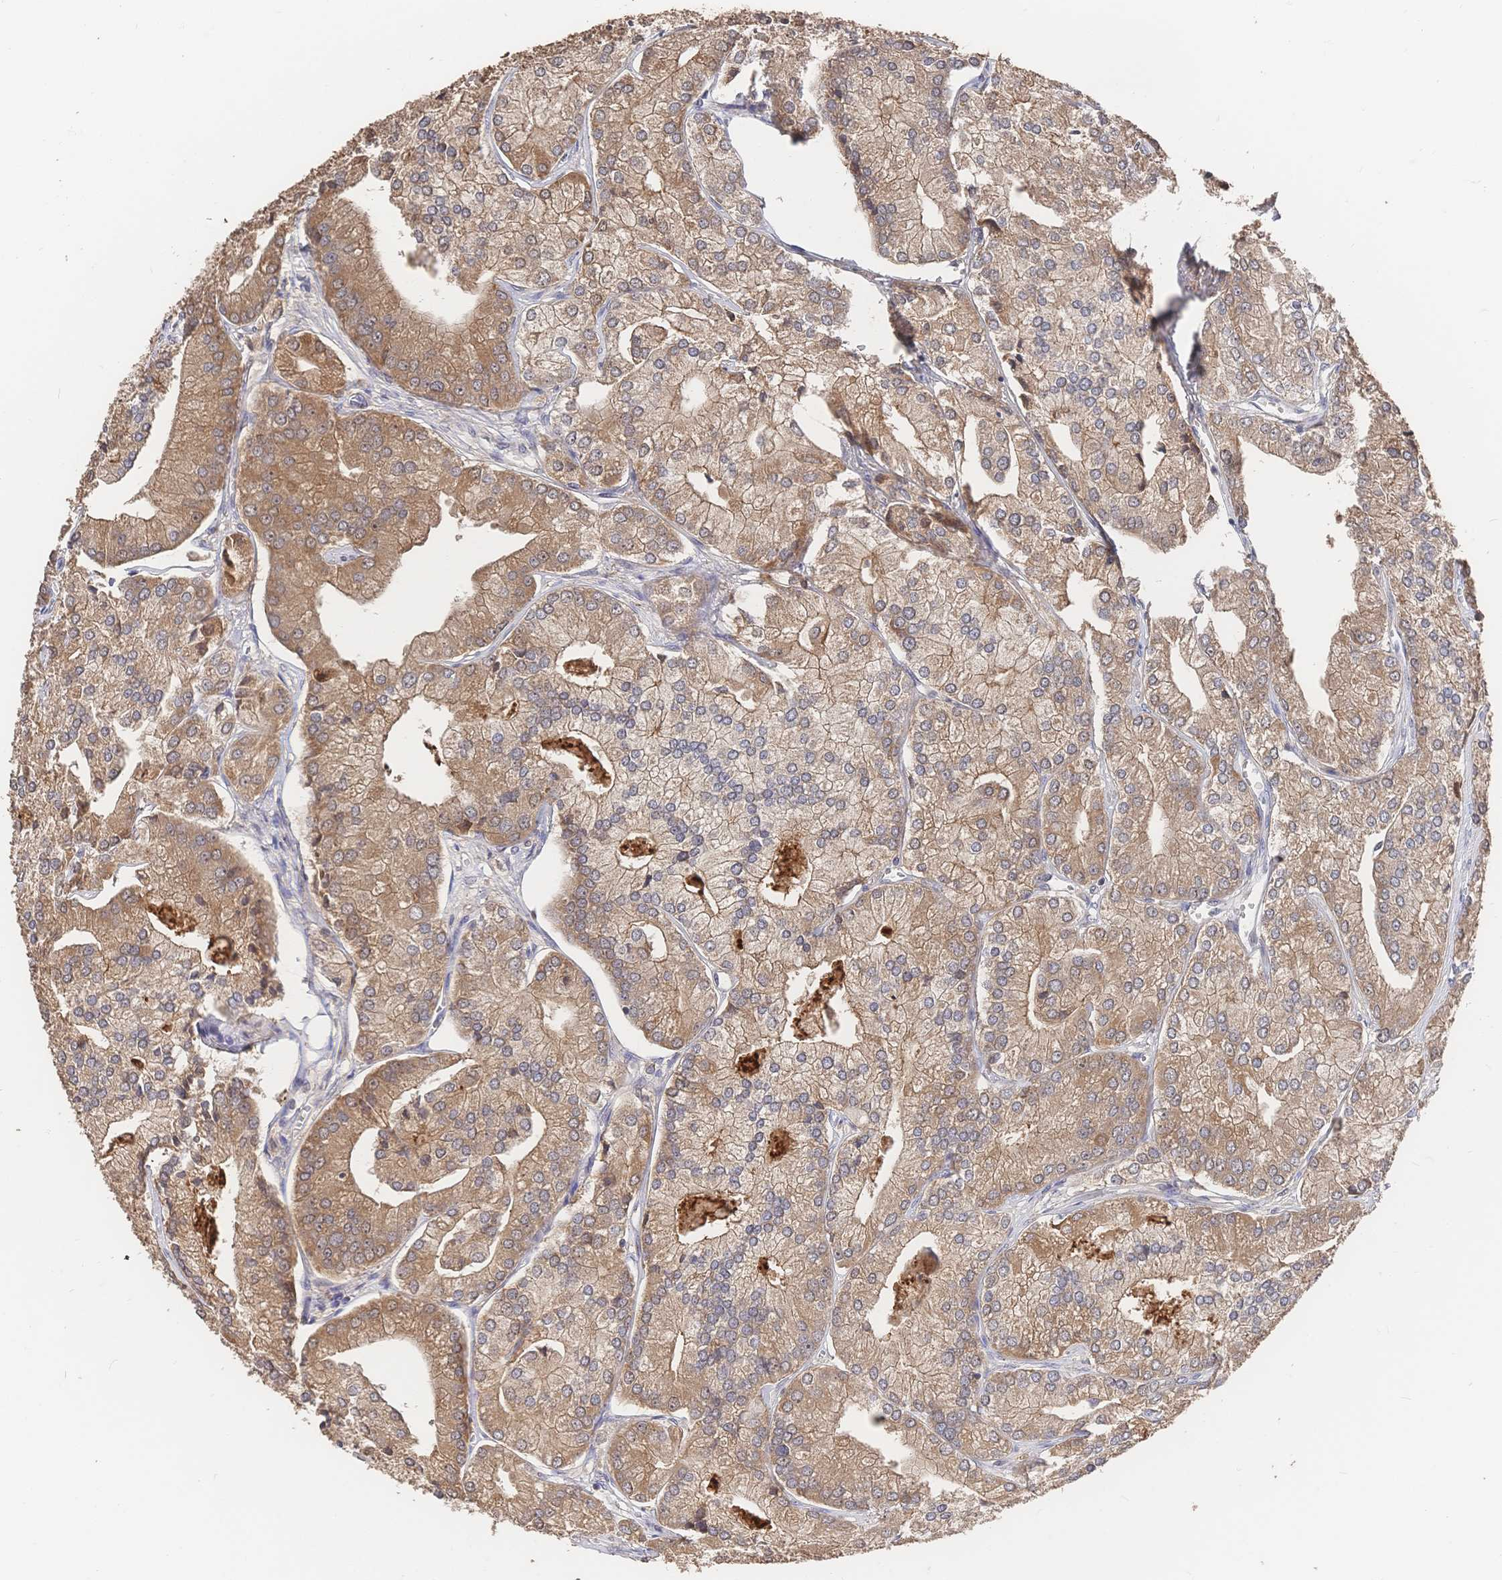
{"staining": {"intensity": "moderate", "quantity": ">75%", "location": "cytoplasmic/membranous,nuclear"}, "tissue": "prostate cancer", "cell_type": "Tumor cells", "image_type": "cancer", "snomed": [{"axis": "morphology", "description": "Adenocarcinoma, High grade"}, {"axis": "topography", "description": "Prostate"}], "caption": "A brown stain highlights moderate cytoplasmic/membranous and nuclear expression of a protein in human prostate cancer tumor cells.", "gene": "DNAJA4", "patient": {"sex": "male", "age": 61}}